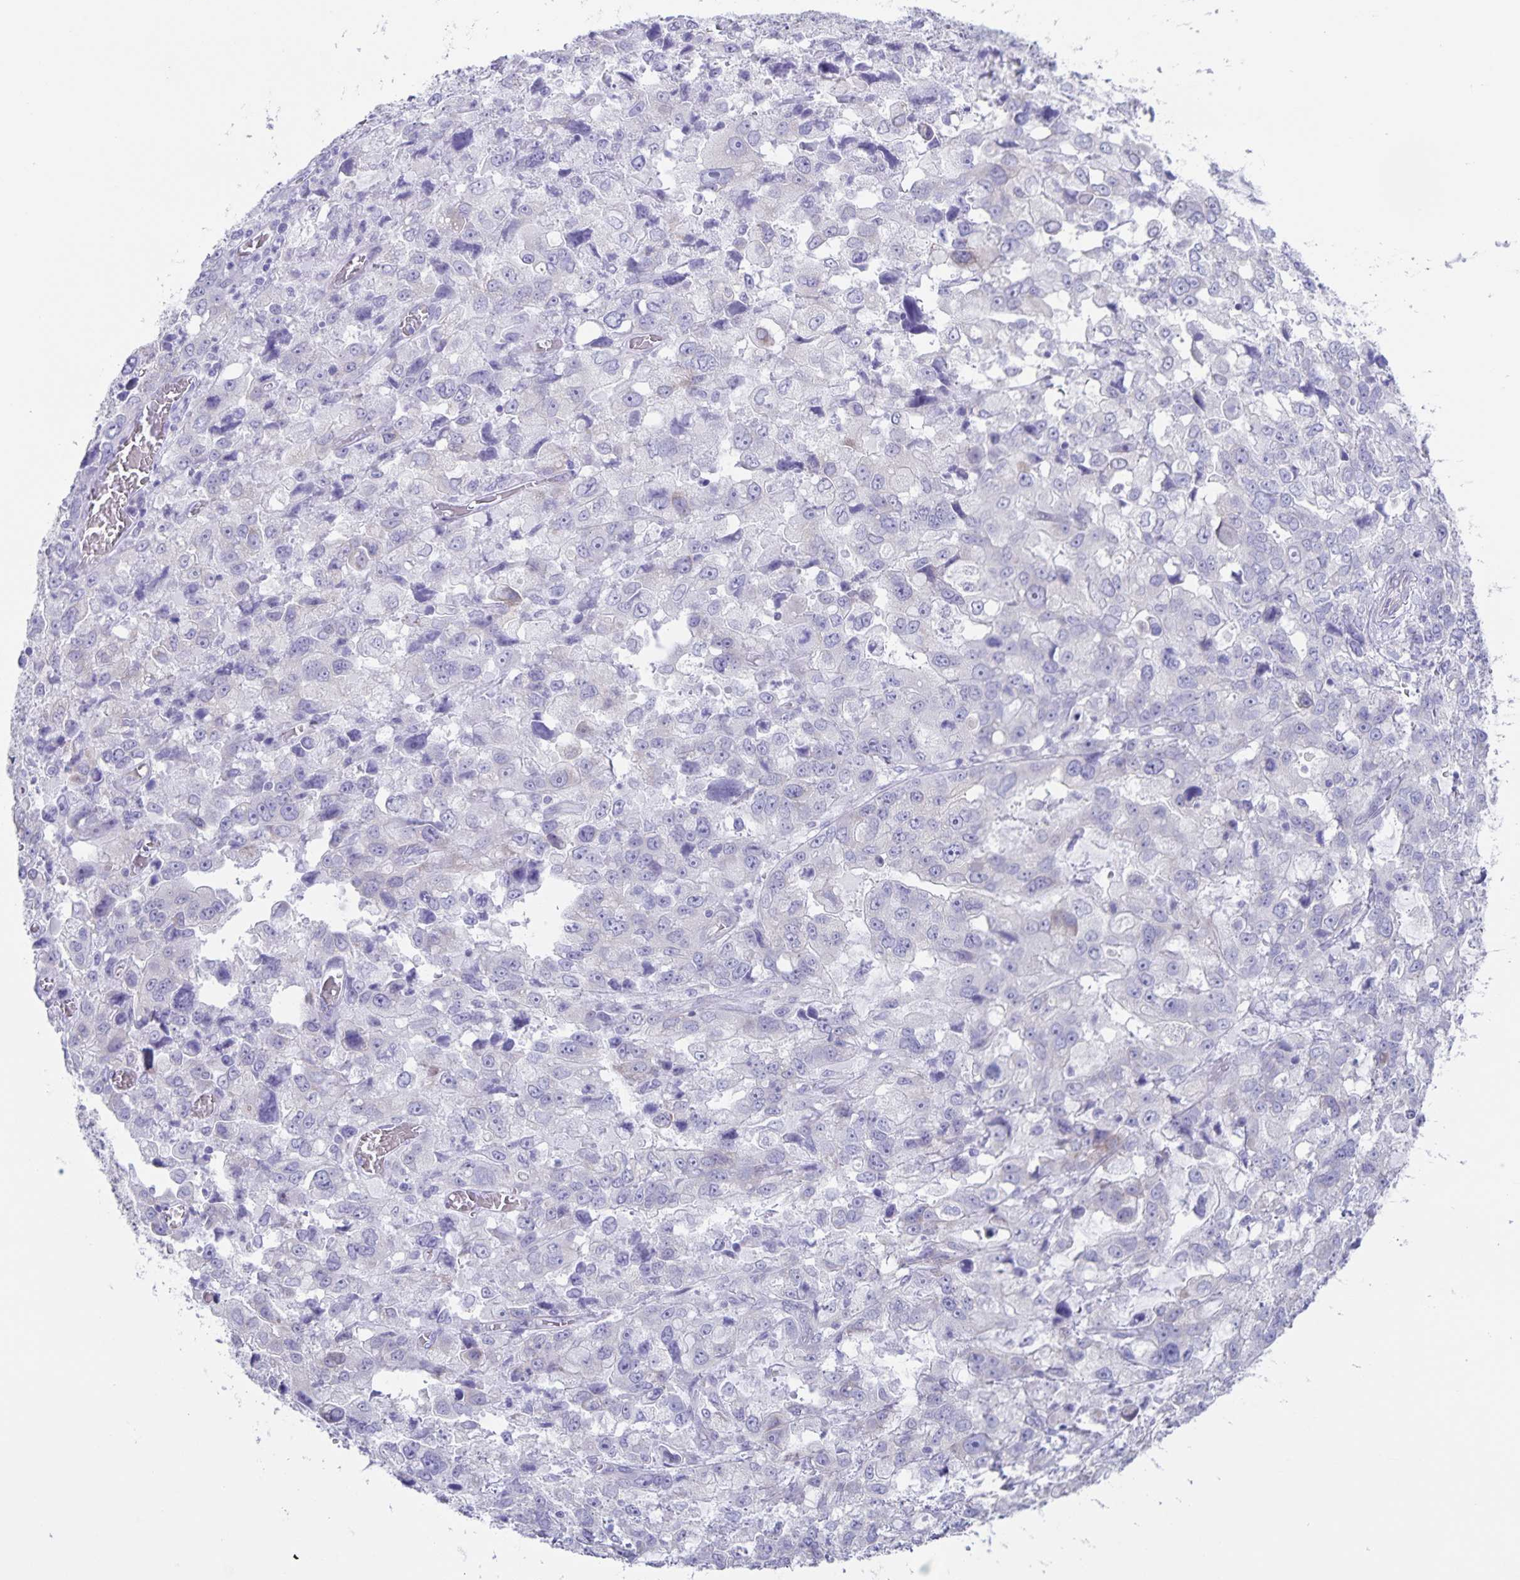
{"staining": {"intensity": "negative", "quantity": "none", "location": "none"}, "tissue": "stomach cancer", "cell_type": "Tumor cells", "image_type": "cancer", "snomed": [{"axis": "morphology", "description": "Adenocarcinoma, NOS"}, {"axis": "topography", "description": "Stomach, upper"}], "caption": "Micrograph shows no significant protein expression in tumor cells of stomach cancer (adenocarcinoma).", "gene": "AQP4", "patient": {"sex": "female", "age": 81}}